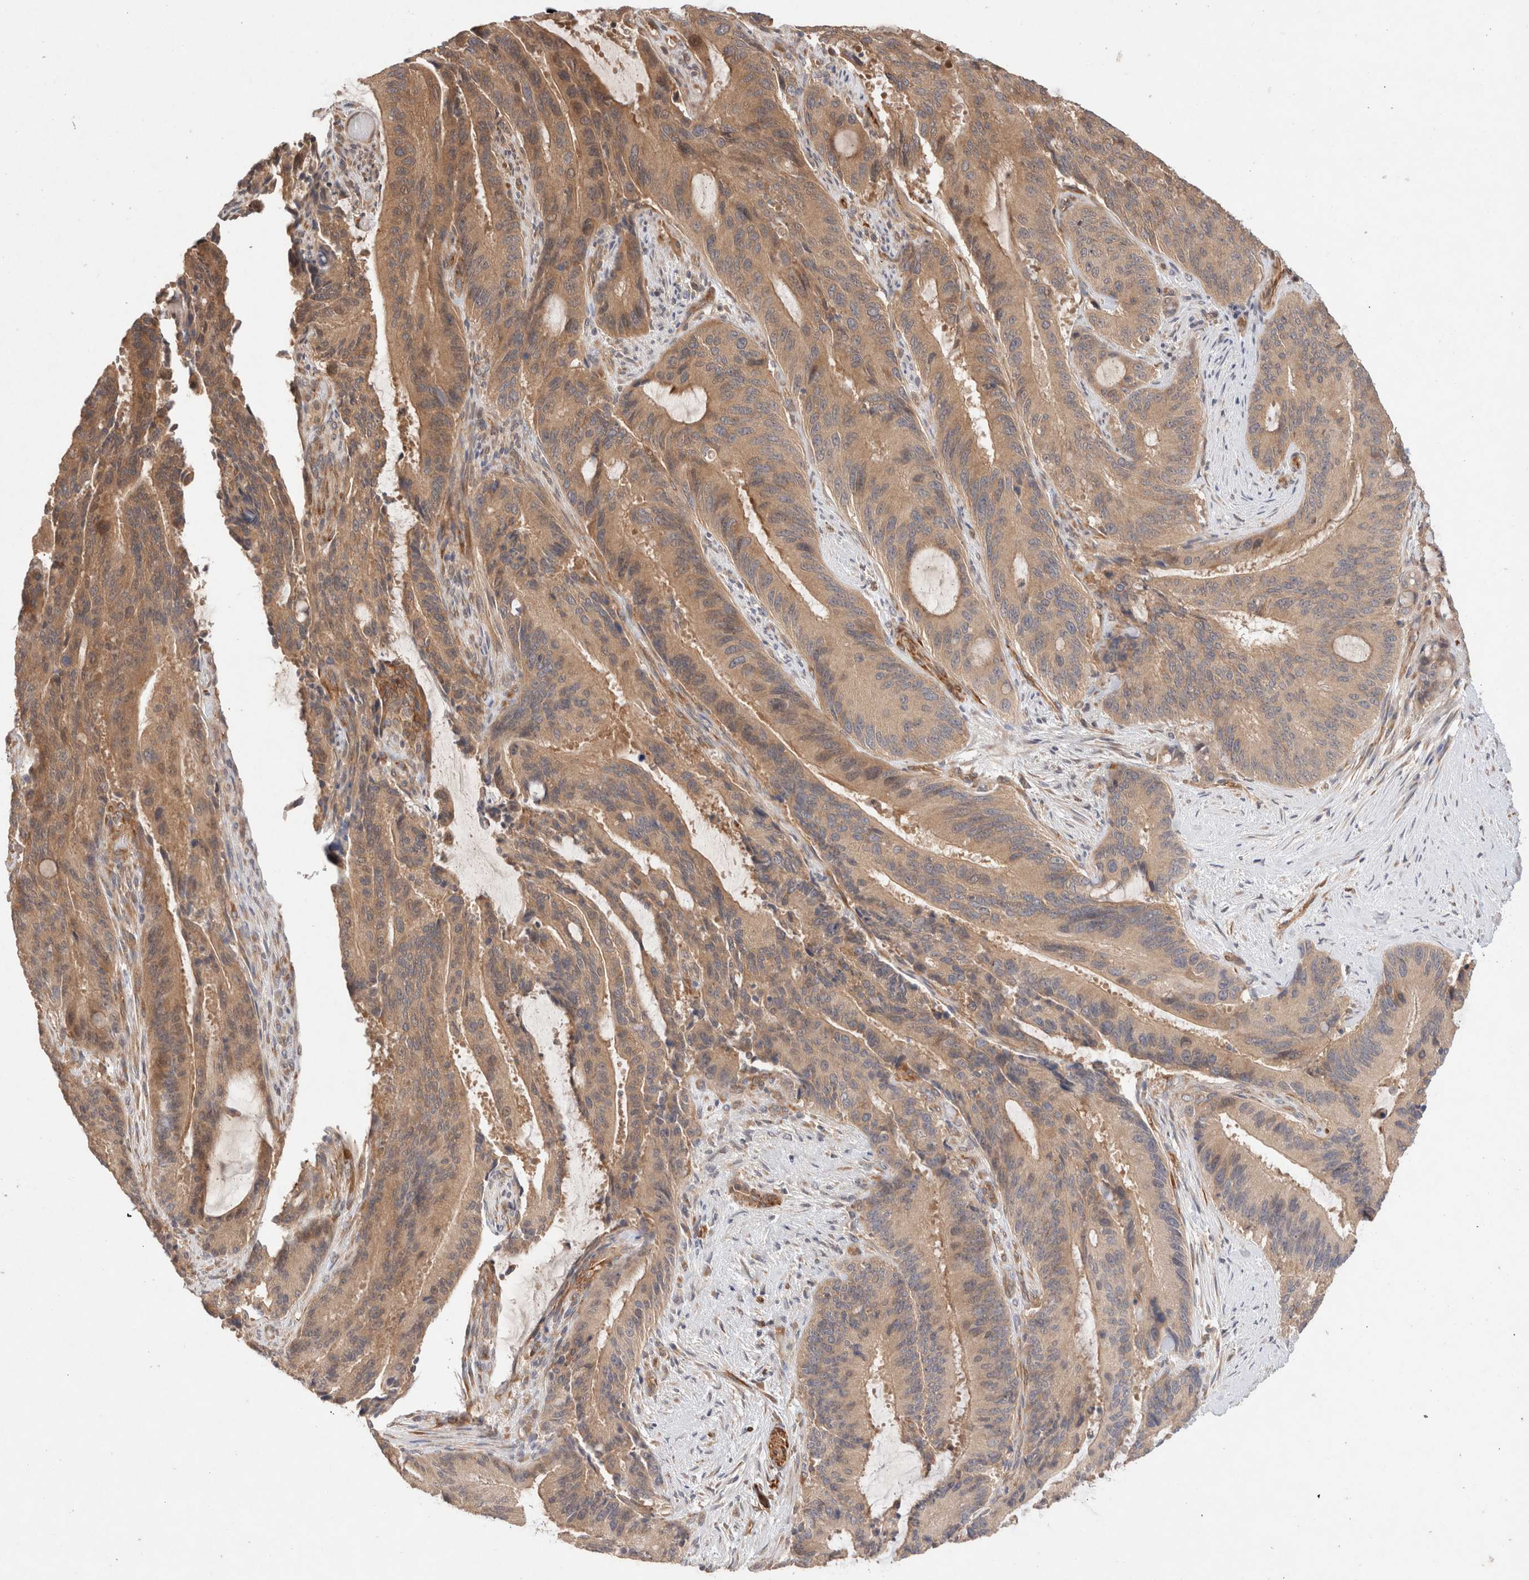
{"staining": {"intensity": "moderate", "quantity": ">75%", "location": "cytoplasmic/membranous"}, "tissue": "liver cancer", "cell_type": "Tumor cells", "image_type": "cancer", "snomed": [{"axis": "morphology", "description": "Normal tissue, NOS"}, {"axis": "morphology", "description": "Cholangiocarcinoma"}, {"axis": "topography", "description": "Liver"}, {"axis": "topography", "description": "Peripheral nerve tissue"}], "caption": "Brown immunohistochemical staining in human cholangiocarcinoma (liver) reveals moderate cytoplasmic/membranous expression in approximately >75% of tumor cells.", "gene": "KLHL20", "patient": {"sex": "female", "age": 73}}